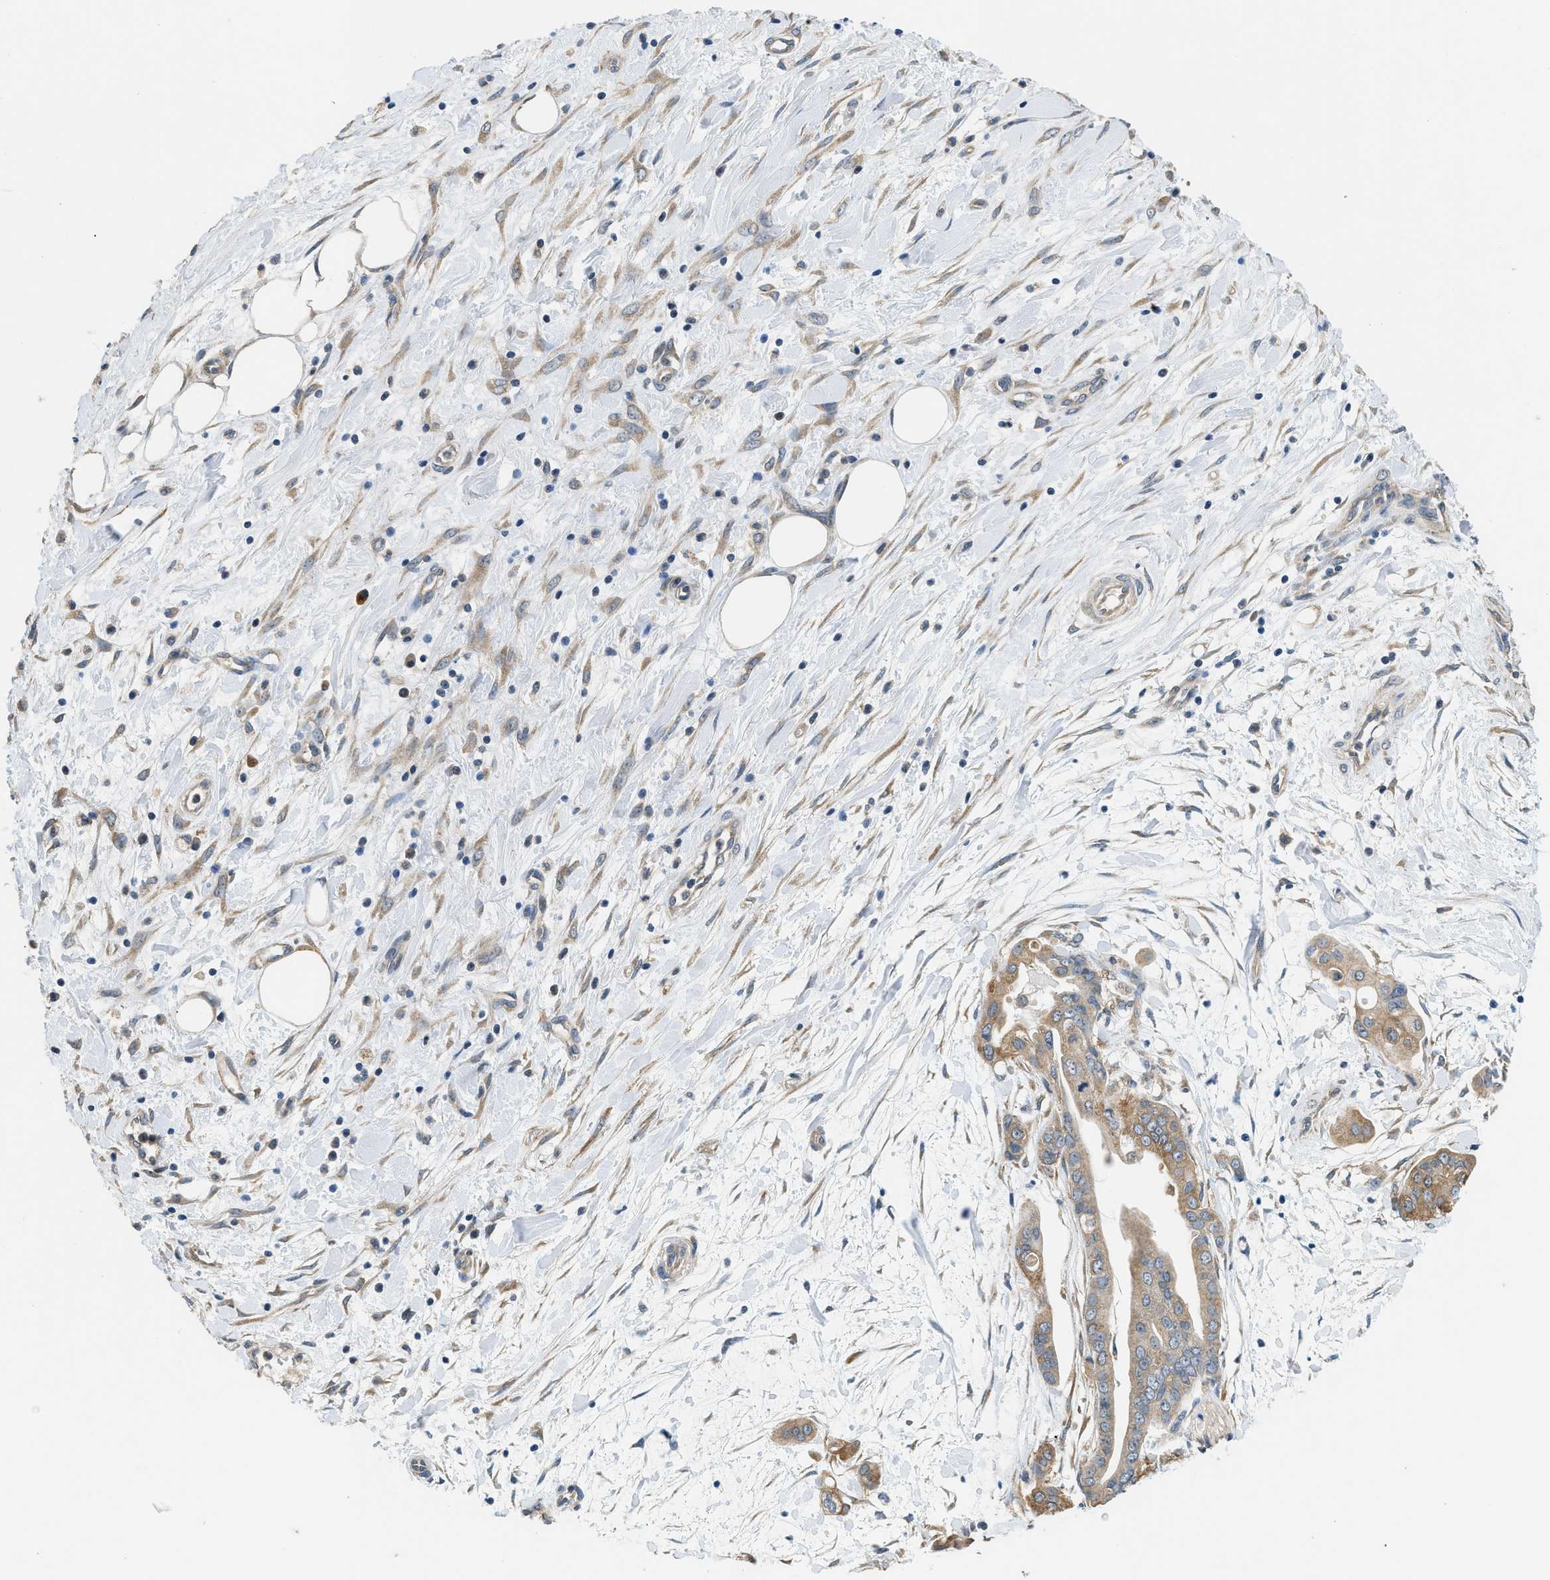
{"staining": {"intensity": "moderate", "quantity": ">75%", "location": "cytoplasmic/membranous"}, "tissue": "pancreatic cancer", "cell_type": "Tumor cells", "image_type": "cancer", "snomed": [{"axis": "morphology", "description": "Adenocarcinoma, NOS"}, {"axis": "topography", "description": "Pancreas"}], "caption": "Brown immunohistochemical staining in human pancreatic cancer reveals moderate cytoplasmic/membranous positivity in about >75% of tumor cells. The staining was performed using DAB (3,3'-diaminobenzidine) to visualize the protein expression in brown, while the nuclei were stained in blue with hematoxylin (Magnification: 20x).", "gene": "SSH2", "patient": {"sex": "female", "age": 75}}